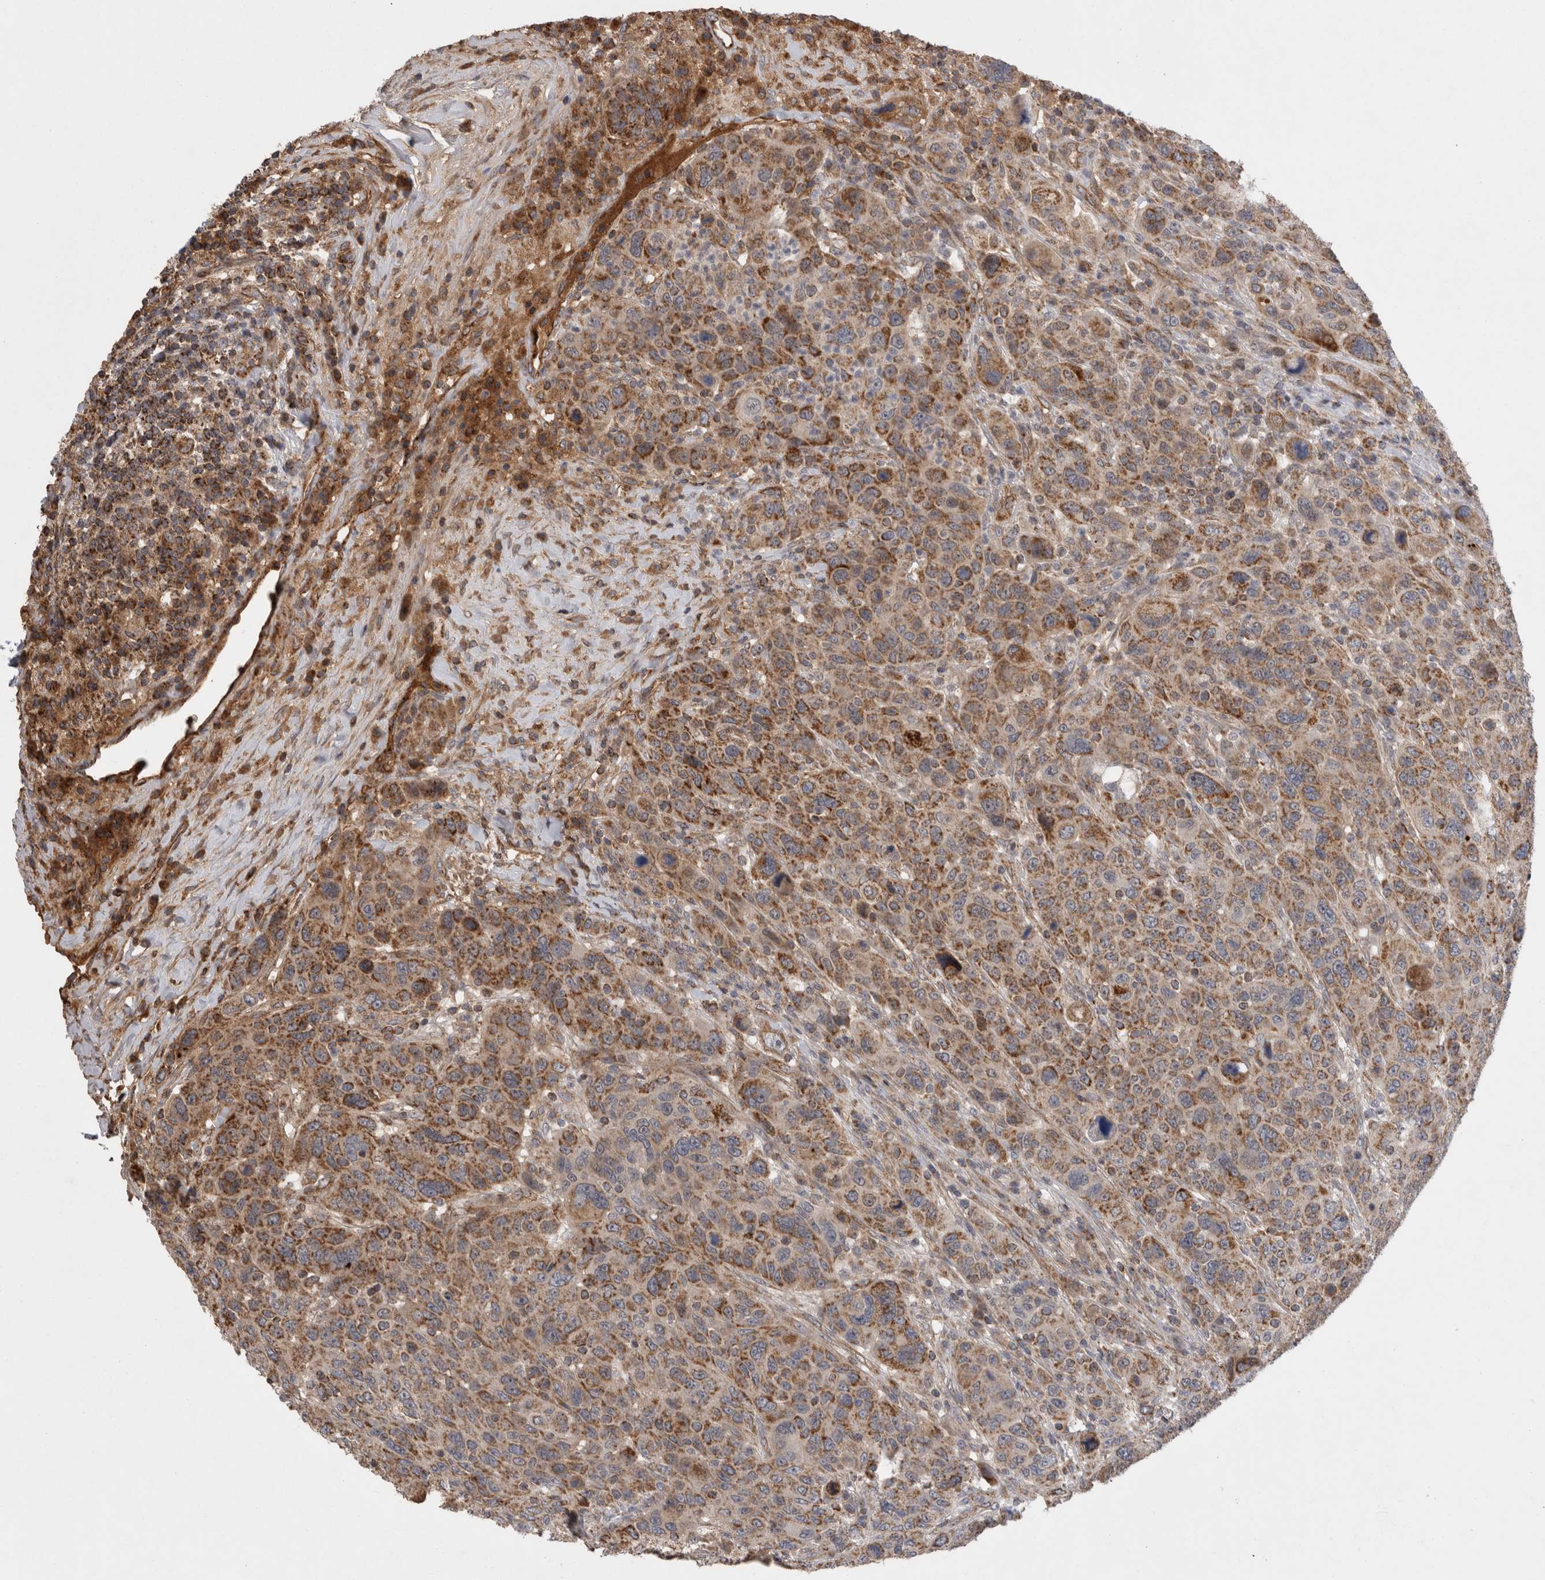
{"staining": {"intensity": "moderate", "quantity": ">75%", "location": "cytoplasmic/membranous"}, "tissue": "breast cancer", "cell_type": "Tumor cells", "image_type": "cancer", "snomed": [{"axis": "morphology", "description": "Duct carcinoma"}, {"axis": "topography", "description": "Breast"}], "caption": "A micrograph of human breast intraductal carcinoma stained for a protein reveals moderate cytoplasmic/membranous brown staining in tumor cells.", "gene": "DARS2", "patient": {"sex": "female", "age": 37}}